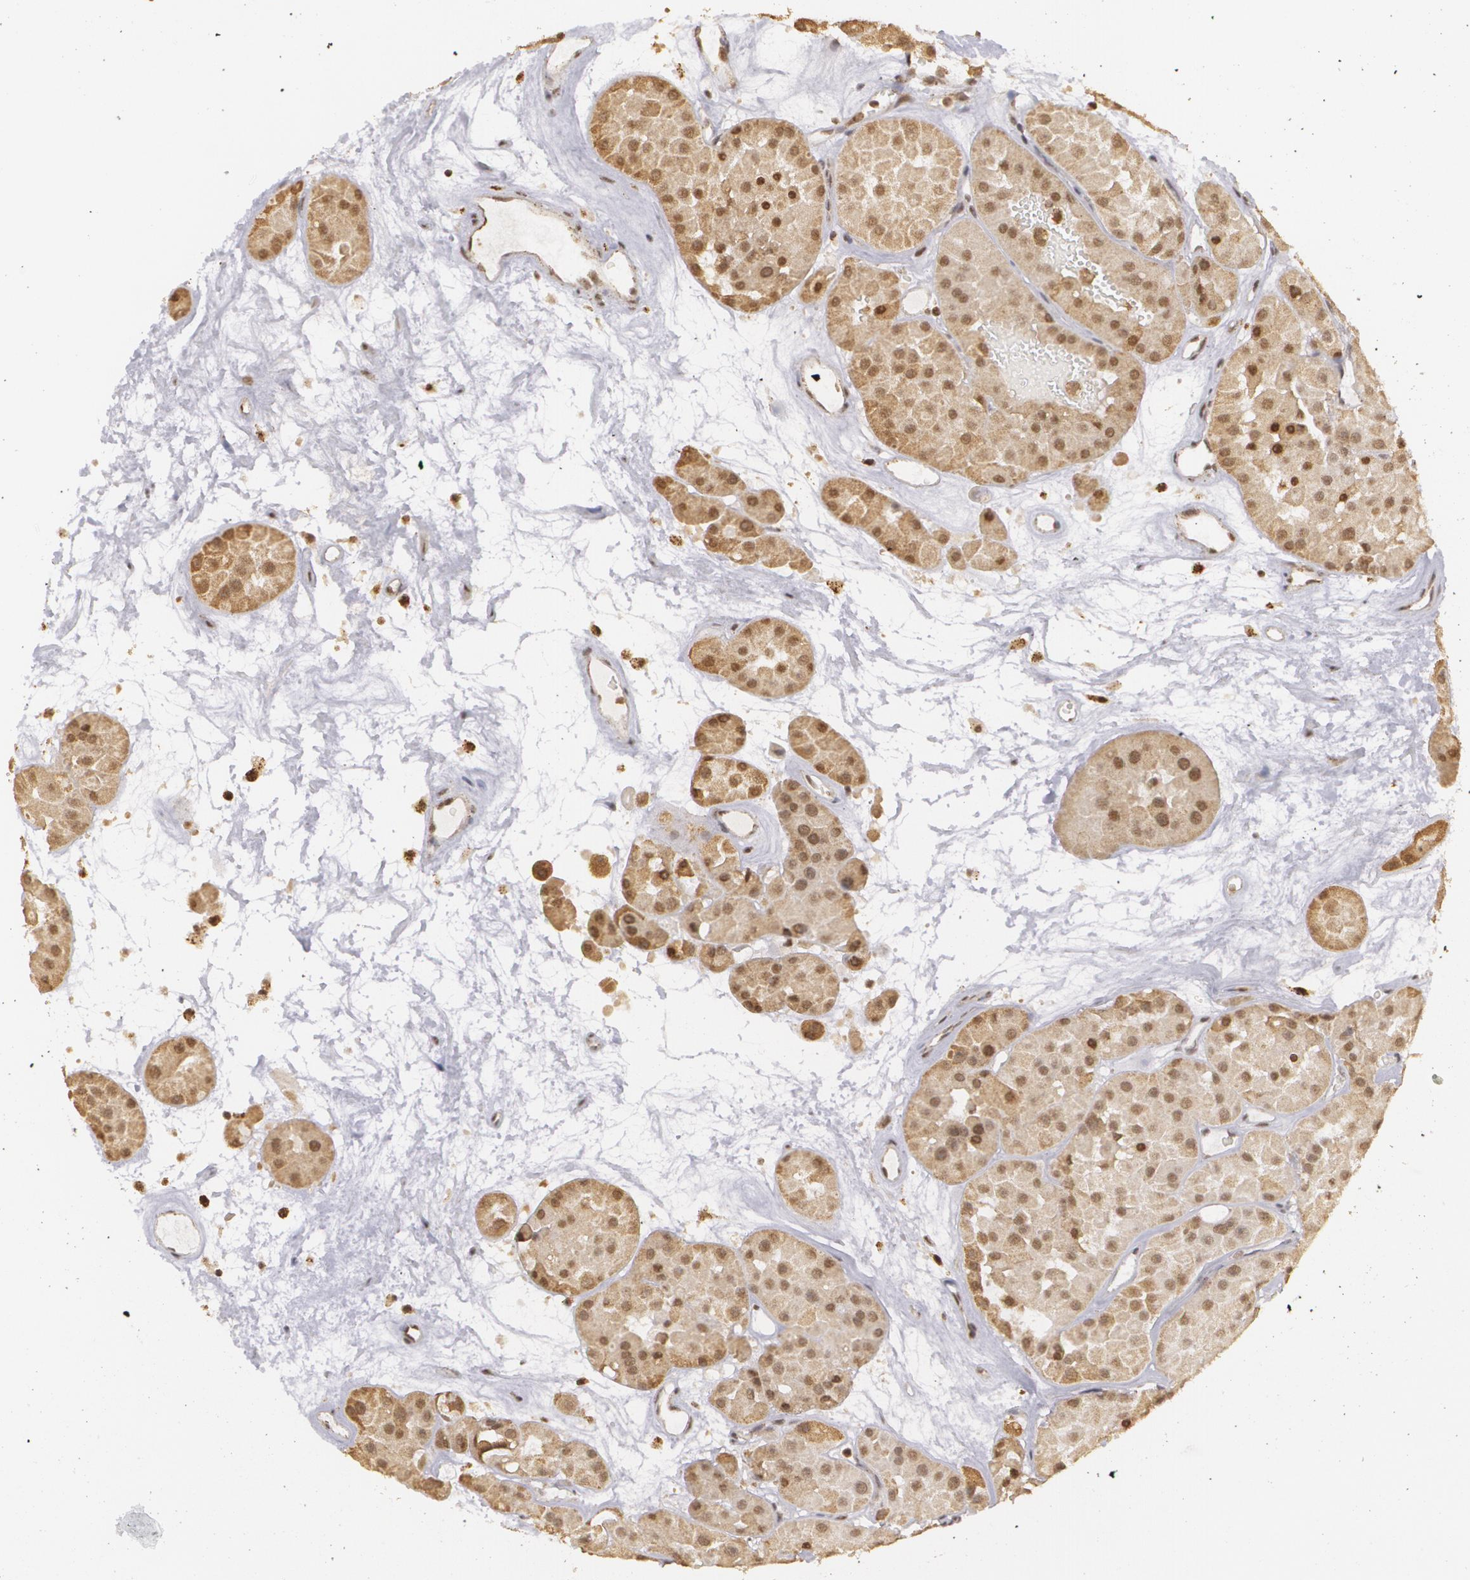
{"staining": {"intensity": "moderate", "quantity": ">75%", "location": "cytoplasmic/membranous,nuclear"}, "tissue": "renal cancer", "cell_type": "Tumor cells", "image_type": "cancer", "snomed": [{"axis": "morphology", "description": "Adenocarcinoma, uncertain malignant potential"}, {"axis": "topography", "description": "Kidney"}], "caption": "Immunohistochemistry (IHC) (DAB (3,3'-diaminobenzidine)) staining of human adenocarcinoma,  uncertain malignant potential (renal) demonstrates moderate cytoplasmic/membranous and nuclear protein positivity in about >75% of tumor cells.", "gene": "MXD1", "patient": {"sex": "male", "age": 63}}